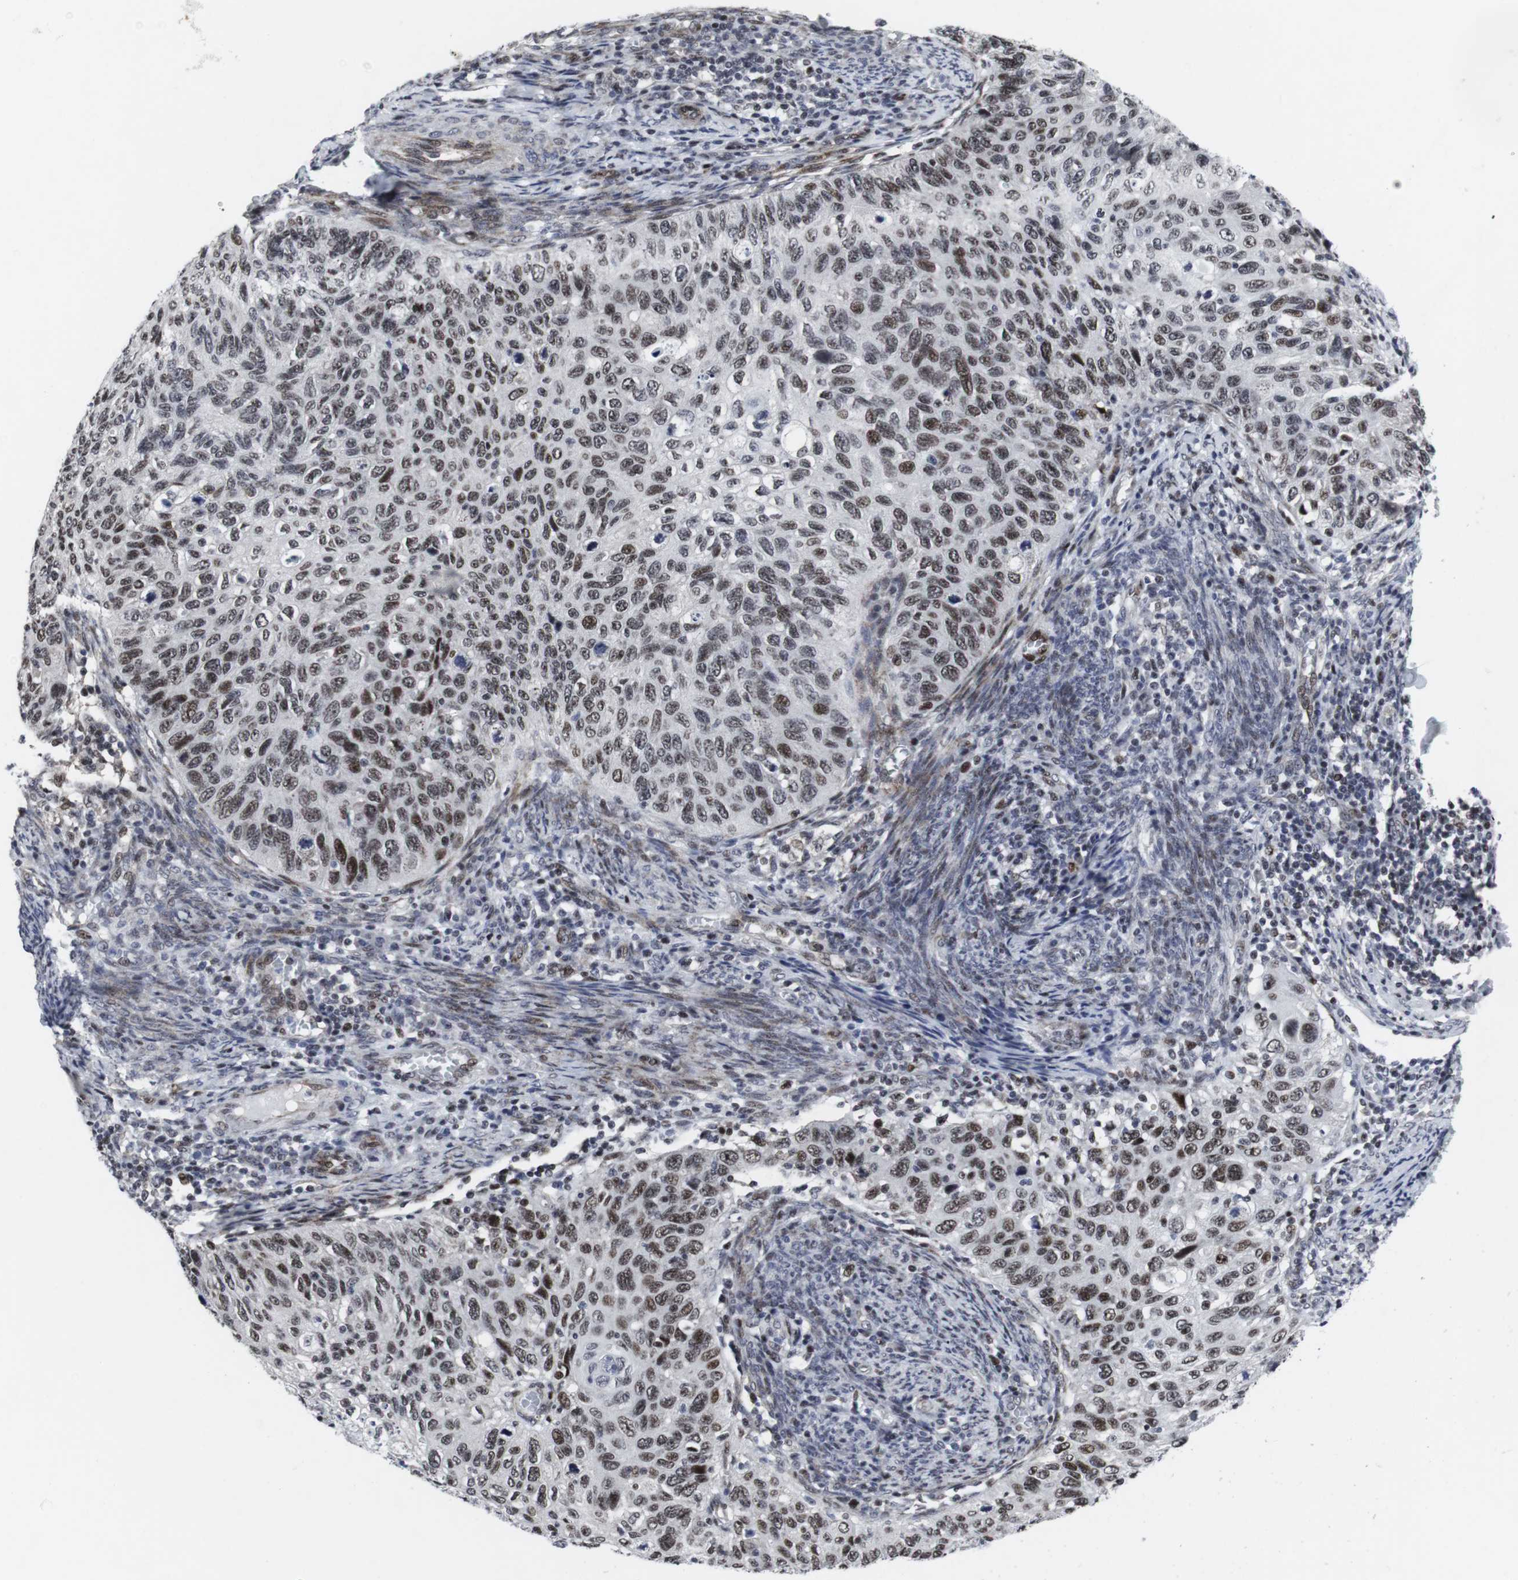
{"staining": {"intensity": "moderate", "quantity": ">75%", "location": "nuclear"}, "tissue": "cervical cancer", "cell_type": "Tumor cells", "image_type": "cancer", "snomed": [{"axis": "morphology", "description": "Squamous cell carcinoma, NOS"}, {"axis": "topography", "description": "Cervix"}], "caption": "There is medium levels of moderate nuclear expression in tumor cells of cervical cancer, as demonstrated by immunohistochemical staining (brown color).", "gene": "MLH1", "patient": {"sex": "female", "age": 70}}